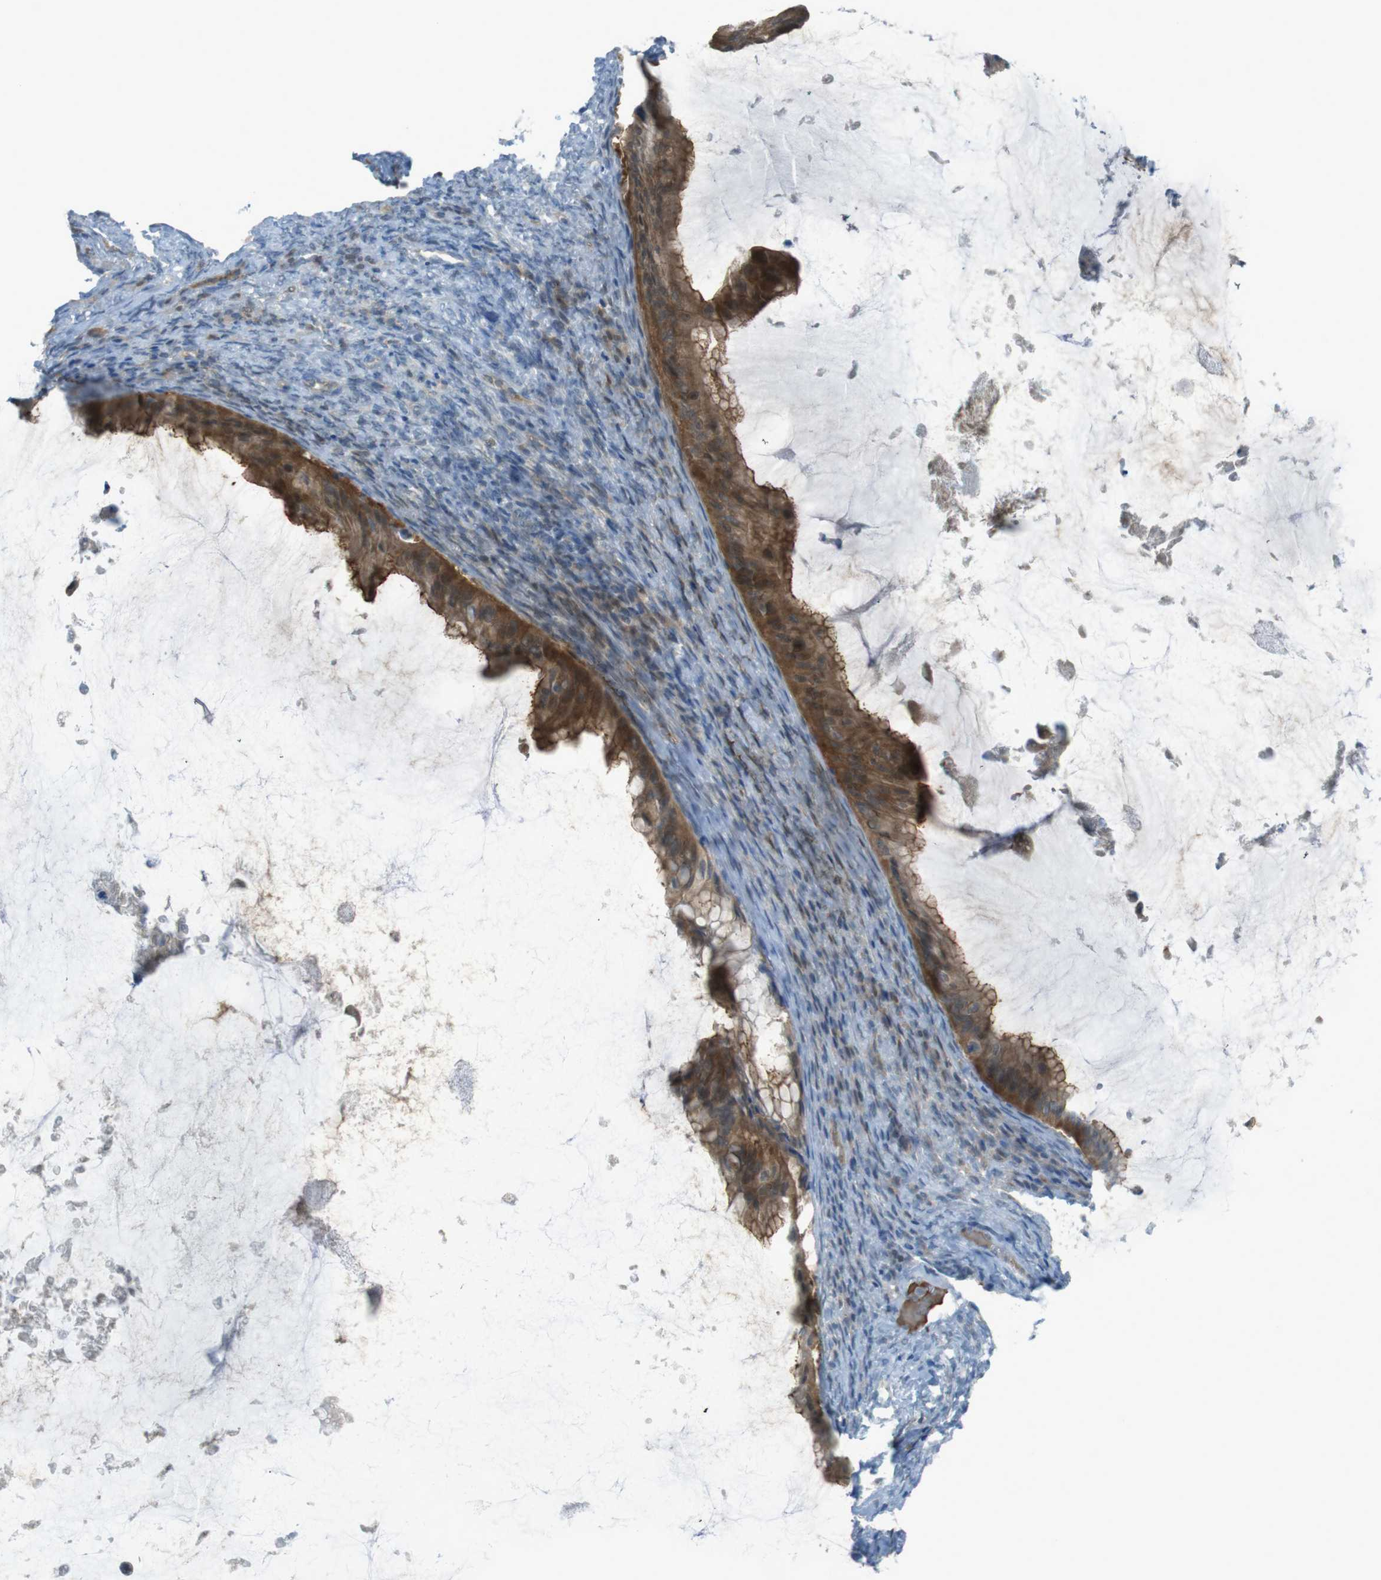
{"staining": {"intensity": "moderate", "quantity": ">75%", "location": "cytoplasmic/membranous"}, "tissue": "ovarian cancer", "cell_type": "Tumor cells", "image_type": "cancer", "snomed": [{"axis": "morphology", "description": "Cystadenocarcinoma, mucinous, NOS"}, {"axis": "topography", "description": "Ovary"}], "caption": "Moderate cytoplasmic/membranous staining for a protein is identified in about >75% of tumor cells of ovarian cancer using immunohistochemistry.", "gene": "ZDHHC20", "patient": {"sex": "female", "age": 61}}